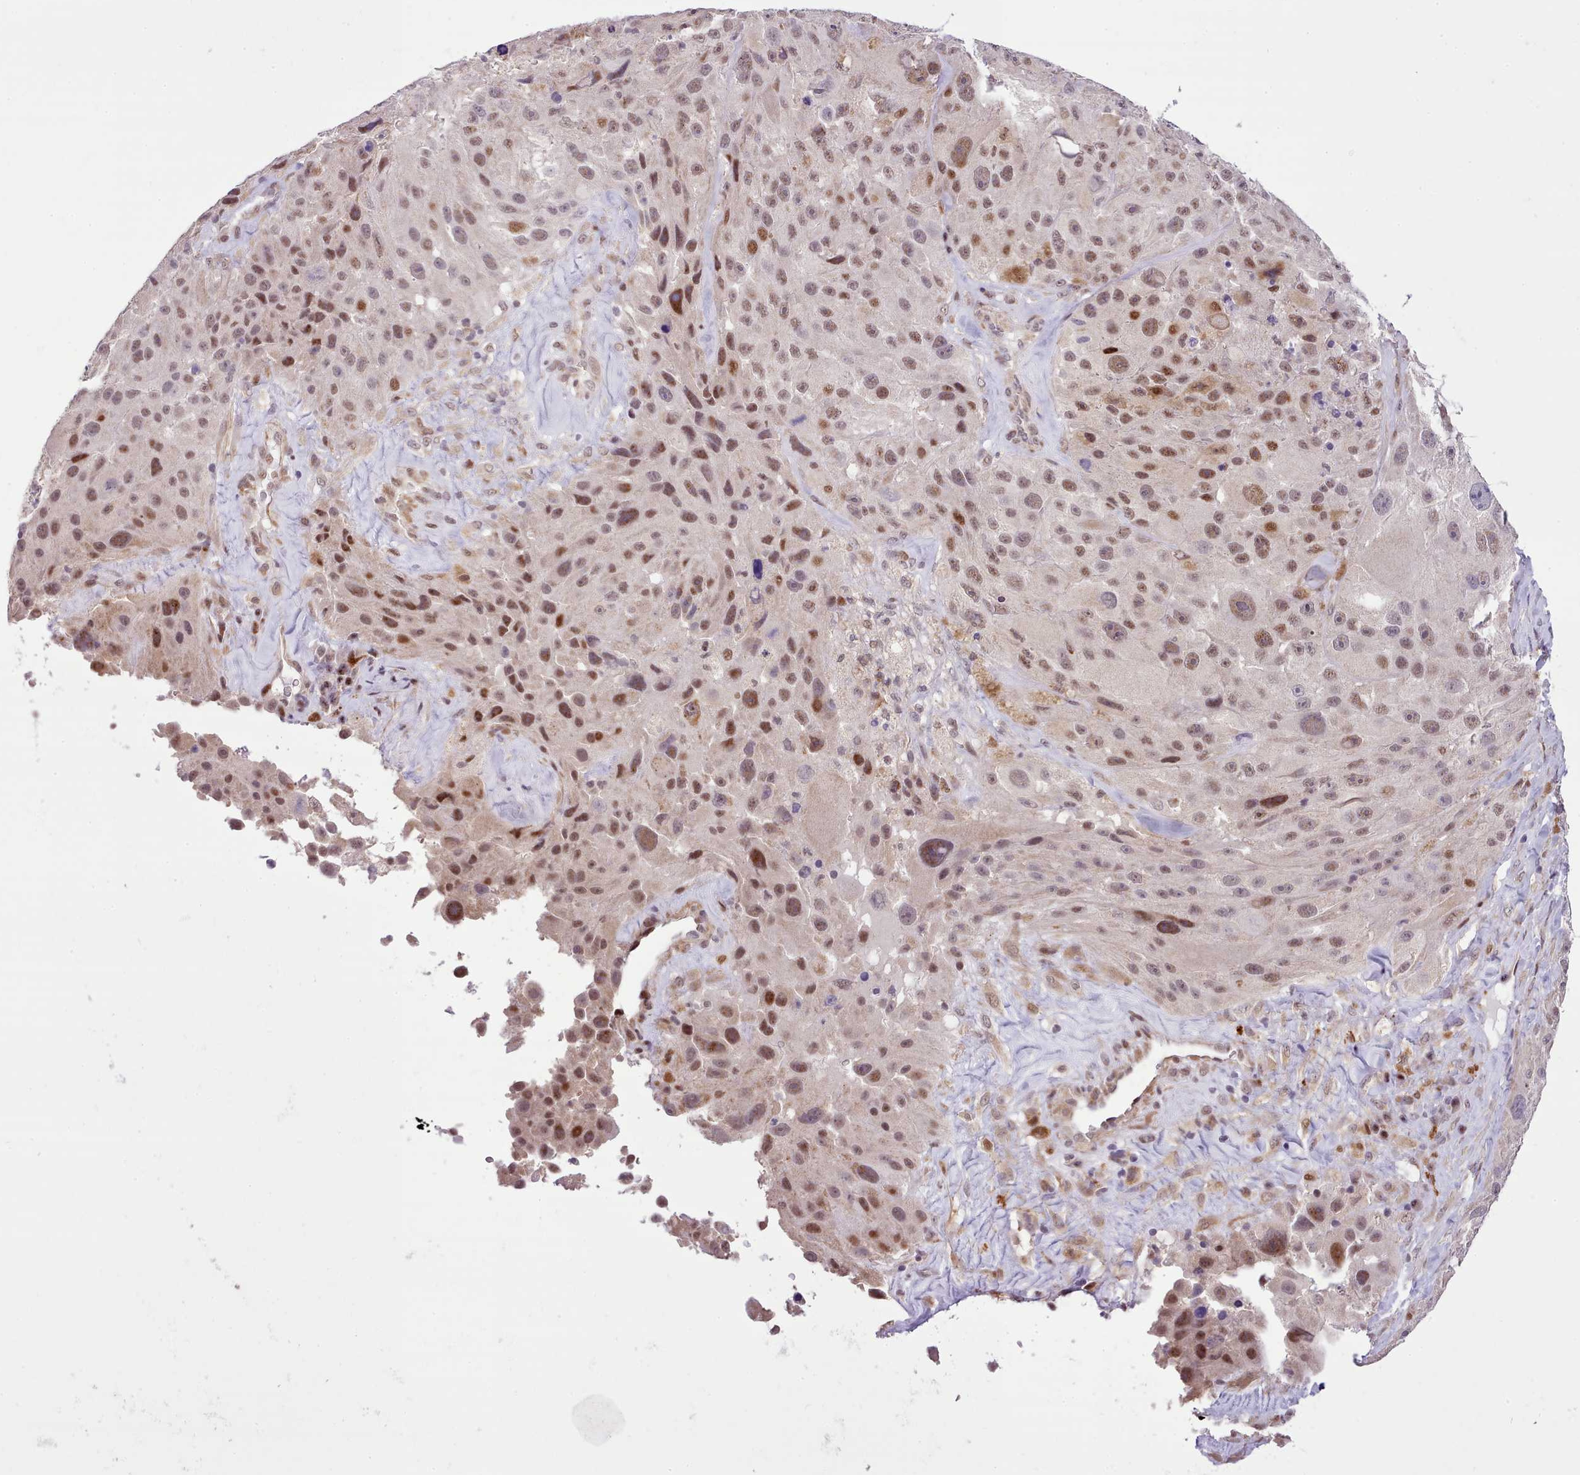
{"staining": {"intensity": "moderate", "quantity": ">75%", "location": "nuclear"}, "tissue": "melanoma", "cell_type": "Tumor cells", "image_type": "cancer", "snomed": [{"axis": "morphology", "description": "Malignant melanoma, Metastatic site"}, {"axis": "topography", "description": "Lymph node"}], "caption": "Immunohistochemical staining of malignant melanoma (metastatic site) shows medium levels of moderate nuclear expression in about >75% of tumor cells.", "gene": "HOXB7", "patient": {"sex": "male", "age": 62}}